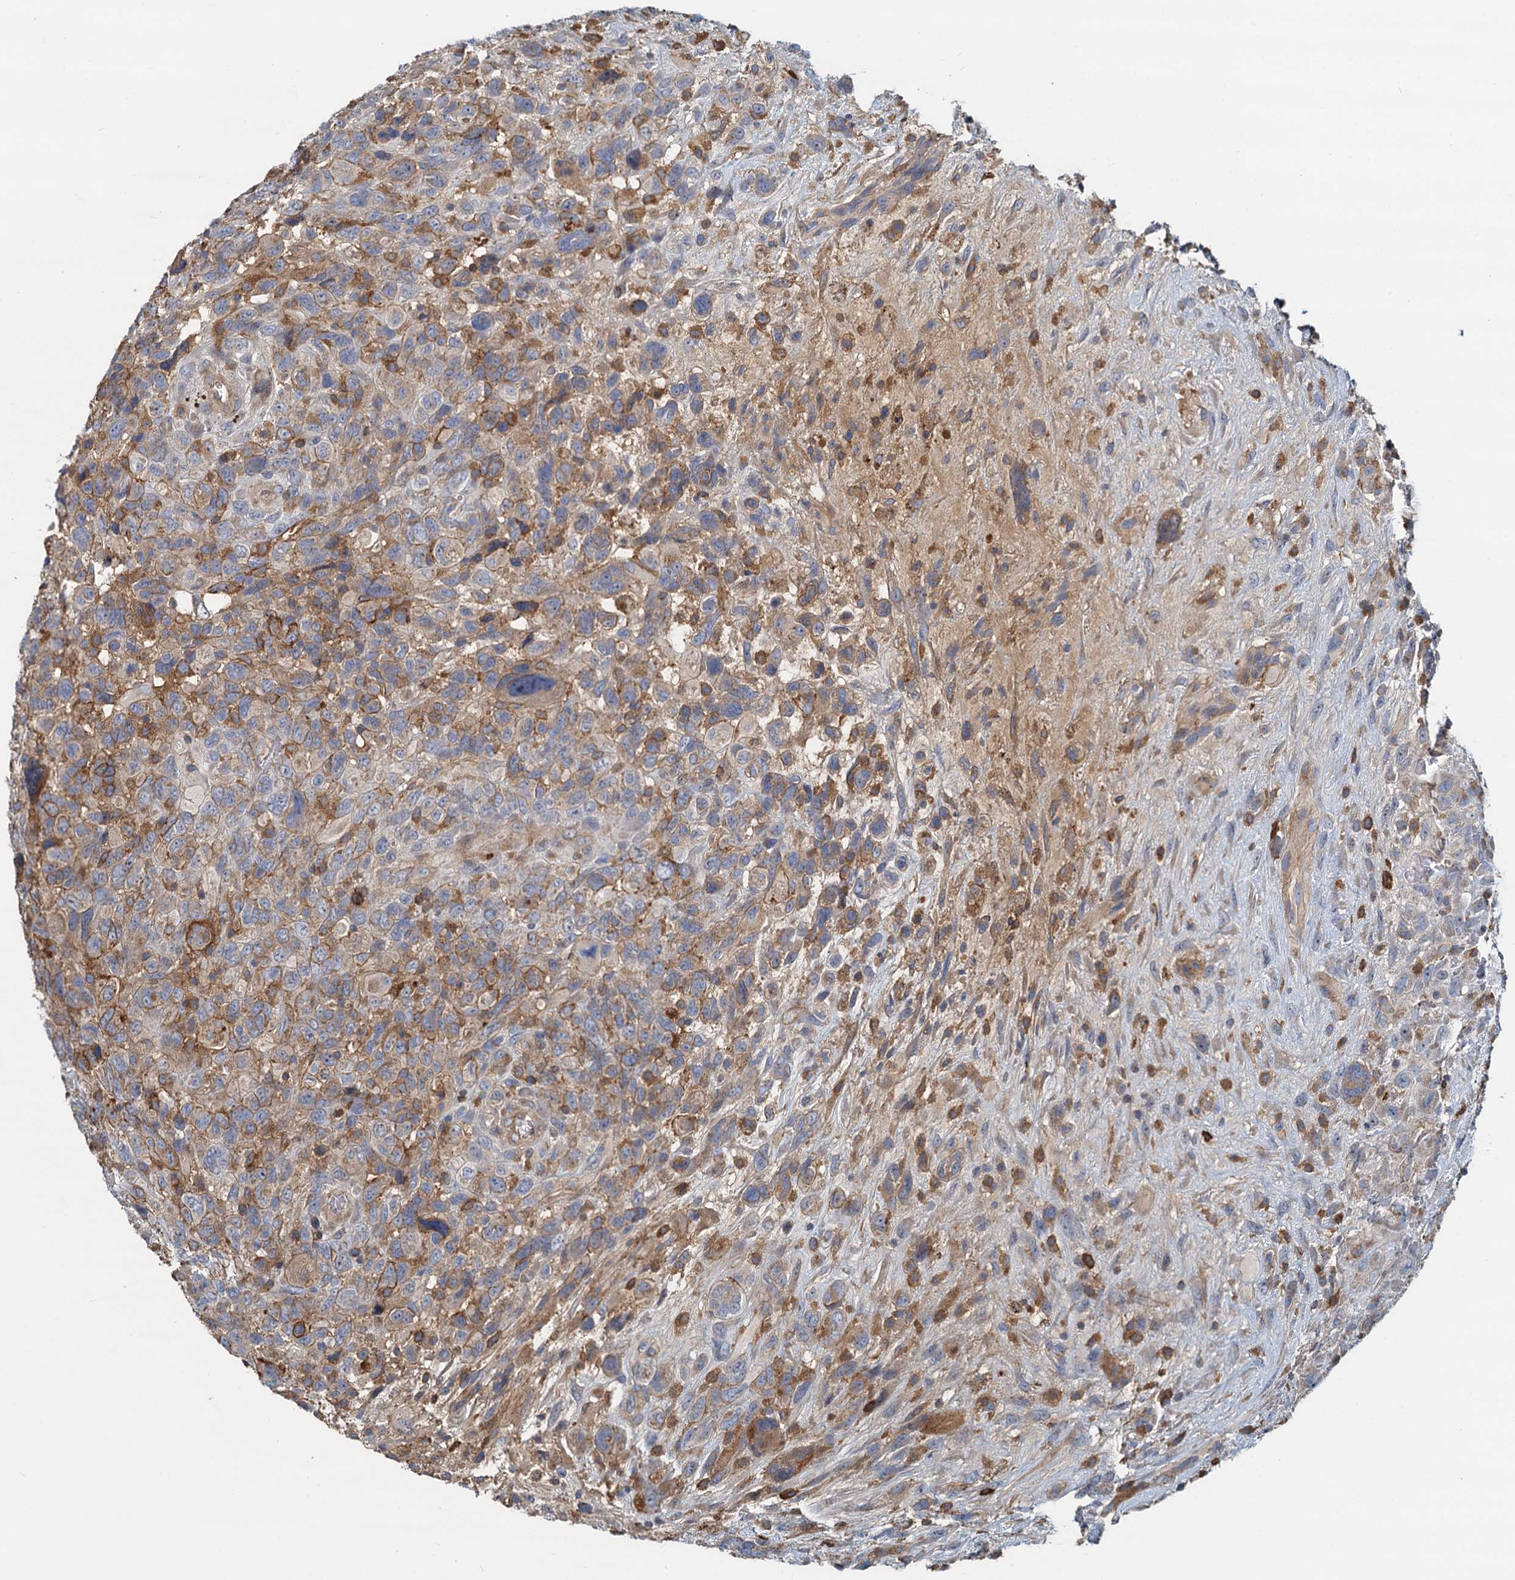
{"staining": {"intensity": "moderate", "quantity": "<25%", "location": "cytoplasmic/membranous"}, "tissue": "glioma", "cell_type": "Tumor cells", "image_type": "cancer", "snomed": [{"axis": "morphology", "description": "Glioma, malignant, High grade"}, {"axis": "topography", "description": "Brain"}], "caption": "An image of malignant high-grade glioma stained for a protein demonstrates moderate cytoplasmic/membranous brown staining in tumor cells. (IHC, brightfield microscopy, high magnification).", "gene": "LNX2", "patient": {"sex": "male", "age": 61}}